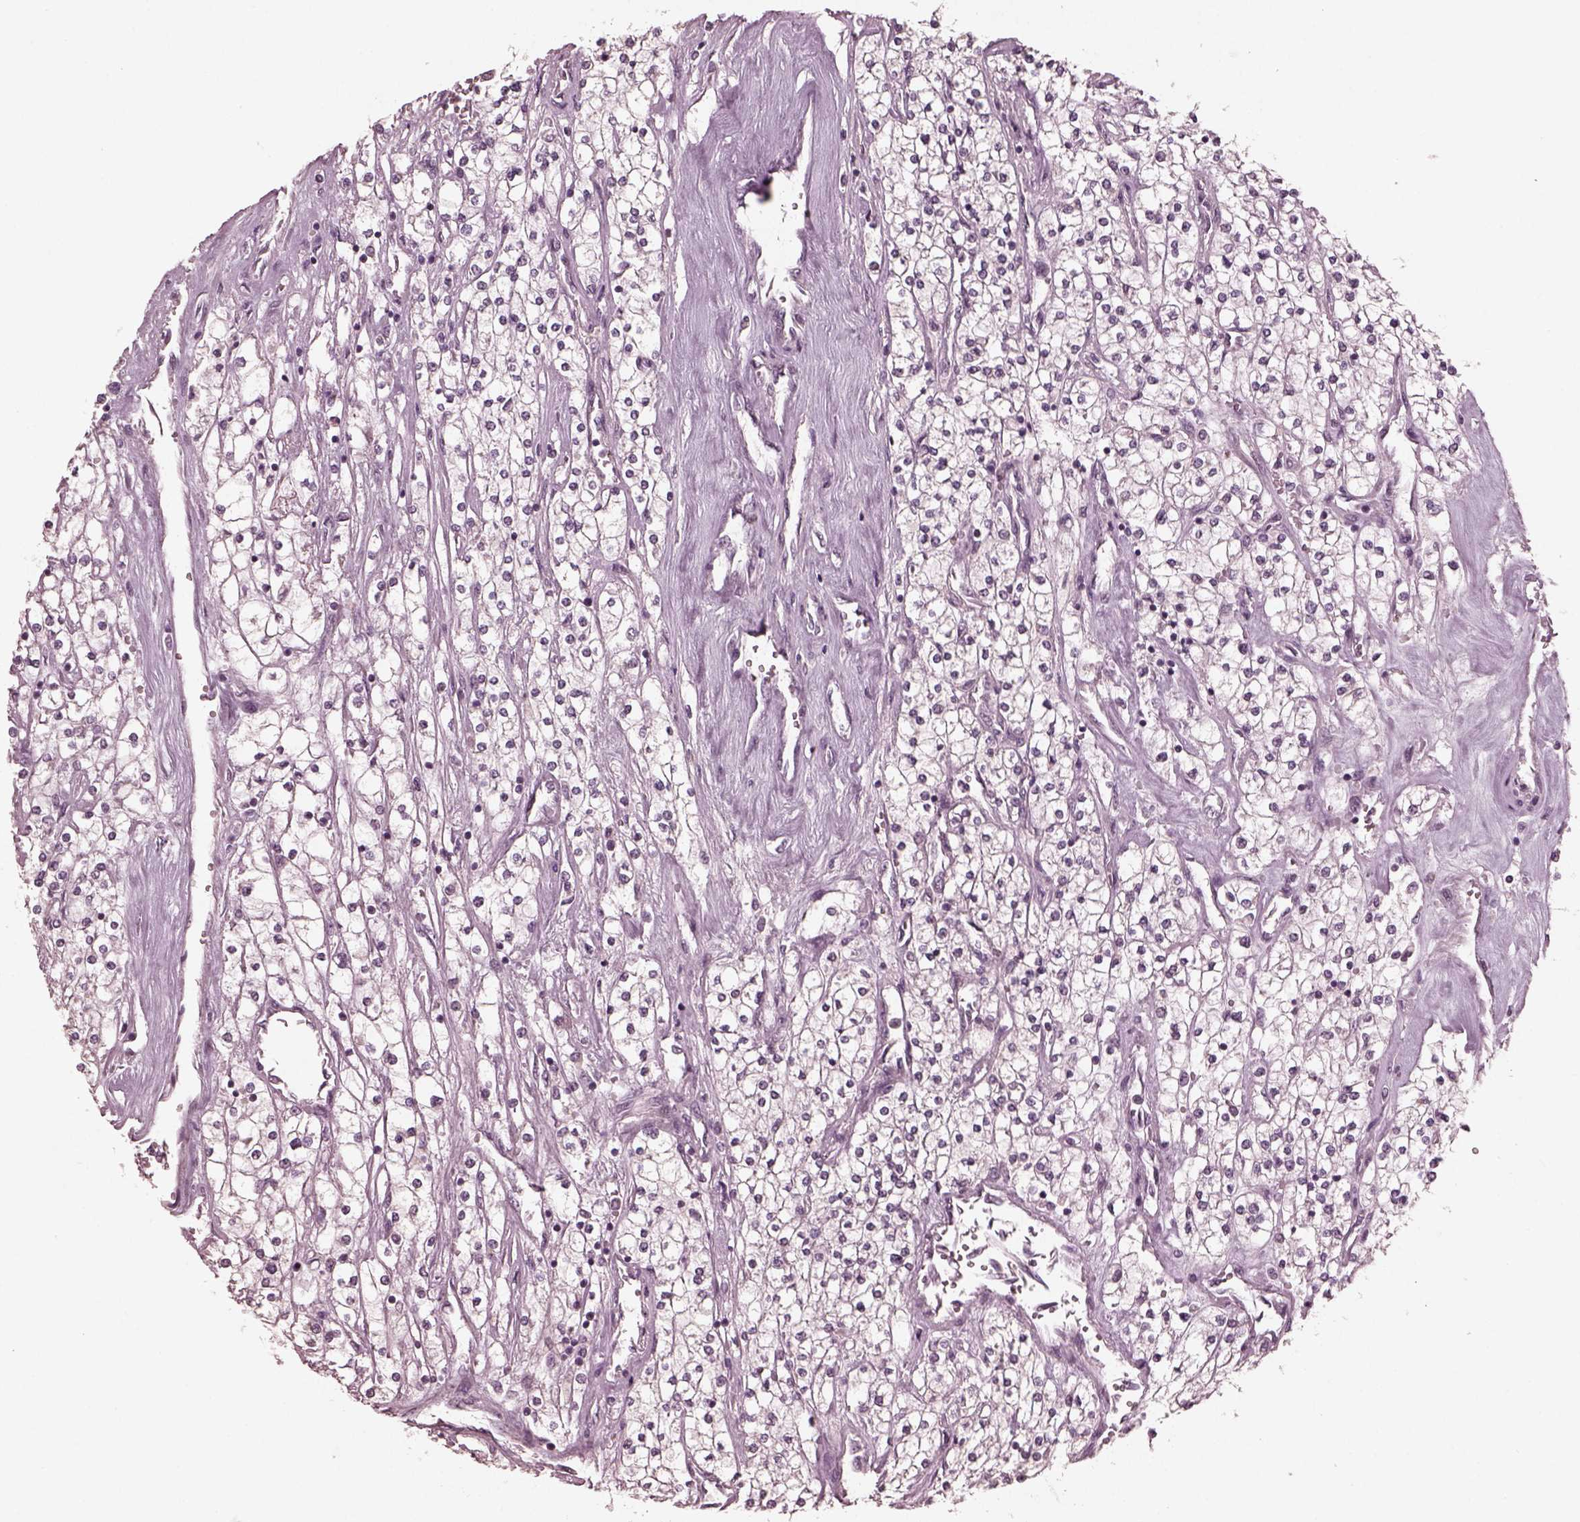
{"staining": {"intensity": "negative", "quantity": "none", "location": "none"}, "tissue": "renal cancer", "cell_type": "Tumor cells", "image_type": "cancer", "snomed": [{"axis": "morphology", "description": "Adenocarcinoma, NOS"}, {"axis": "topography", "description": "Kidney"}], "caption": "Immunohistochemical staining of human renal cancer (adenocarcinoma) reveals no significant staining in tumor cells.", "gene": "RGS7", "patient": {"sex": "male", "age": 80}}